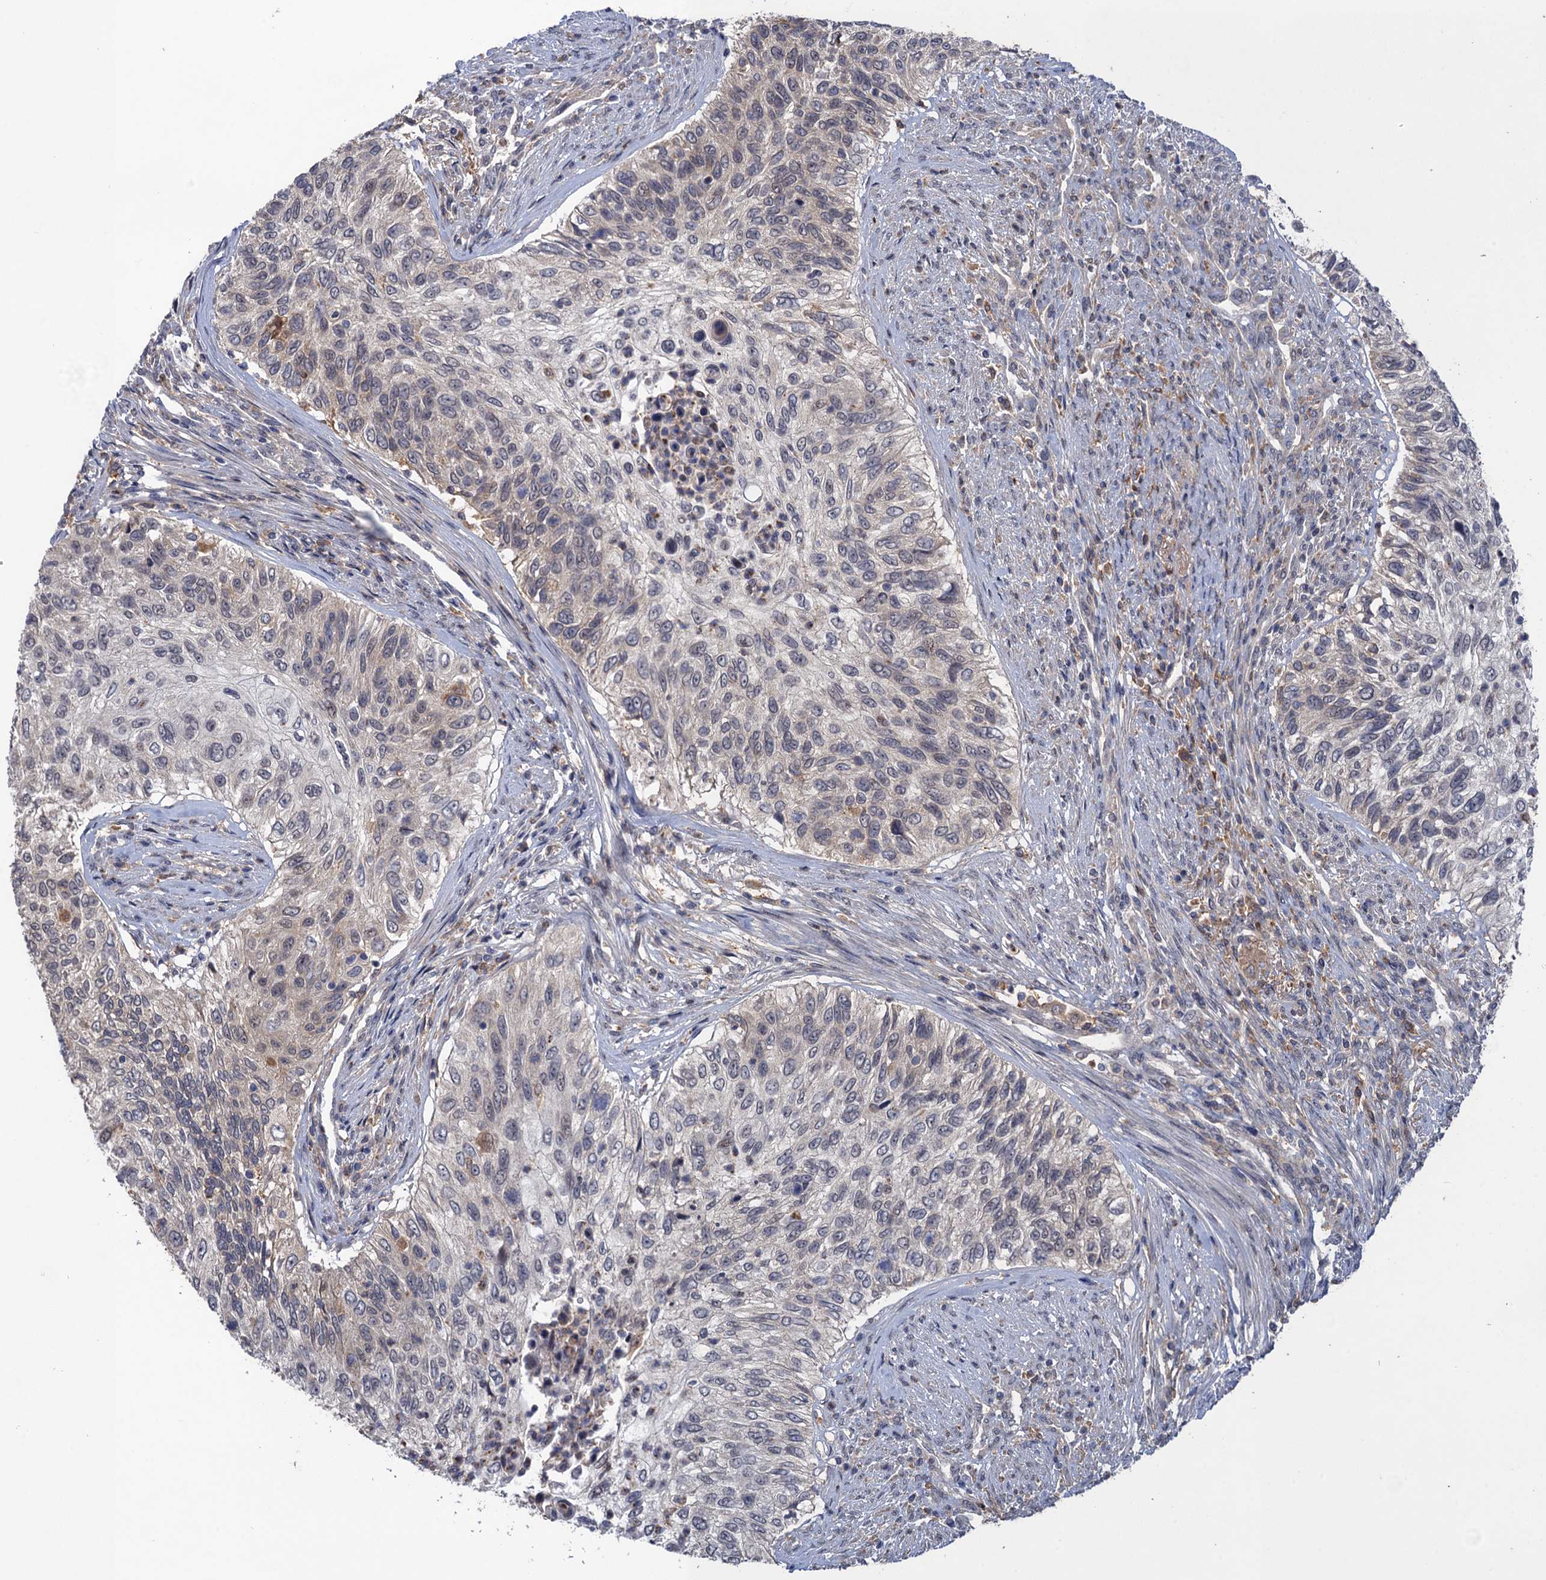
{"staining": {"intensity": "negative", "quantity": "none", "location": "none"}, "tissue": "urothelial cancer", "cell_type": "Tumor cells", "image_type": "cancer", "snomed": [{"axis": "morphology", "description": "Urothelial carcinoma, High grade"}, {"axis": "topography", "description": "Urinary bladder"}], "caption": "An IHC photomicrograph of urothelial carcinoma (high-grade) is shown. There is no staining in tumor cells of urothelial carcinoma (high-grade). Brightfield microscopy of immunohistochemistry stained with DAB (3,3'-diaminobenzidine) (brown) and hematoxylin (blue), captured at high magnification.", "gene": "NEK8", "patient": {"sex": "female", "age": 60}}